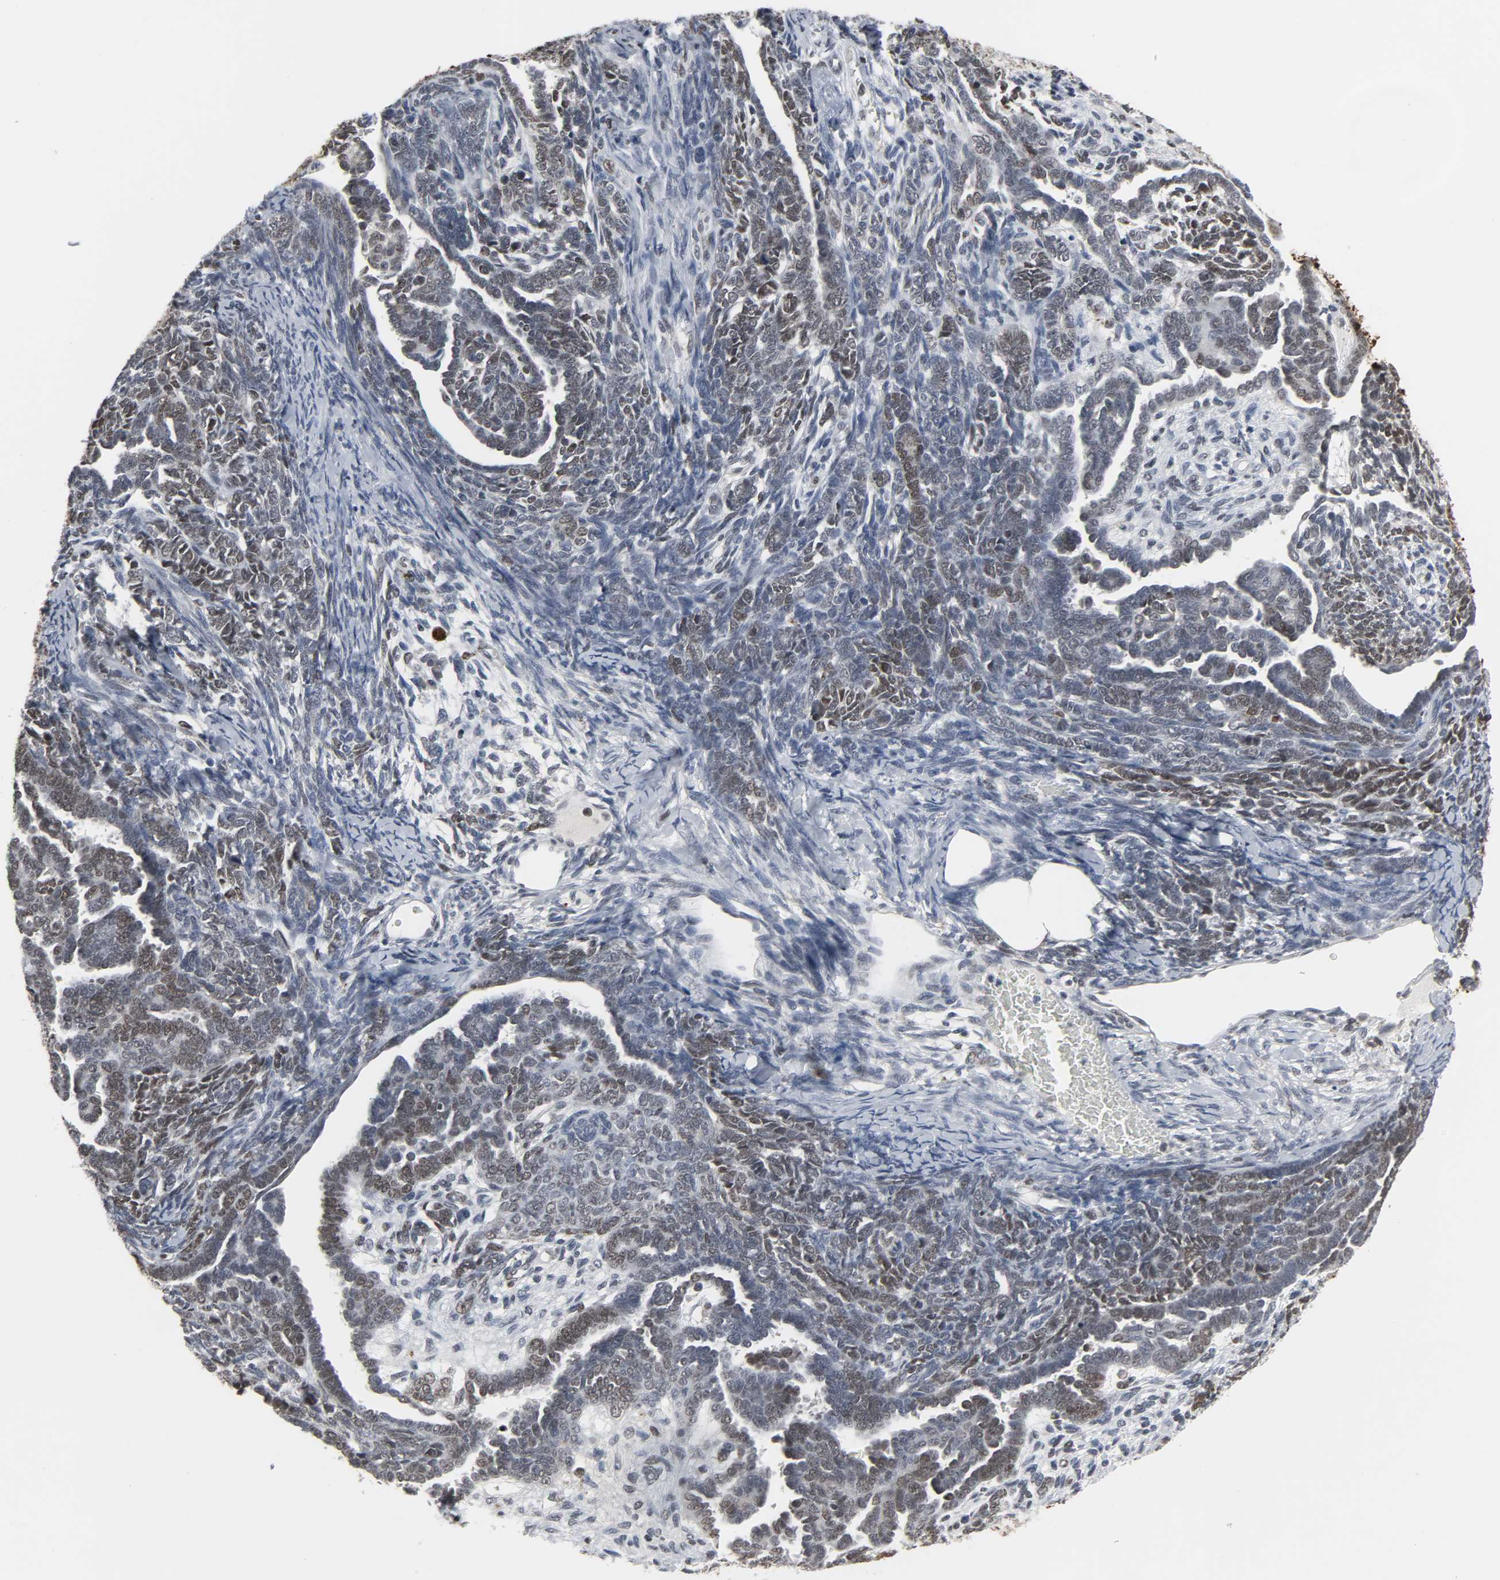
{"staining": {"intensity": "weak", "quantity": "<25%", "location": "nuclear"}, "tissue": "endometrial cancer", "cell_type": "Tumor cells", "image_type": "cancer", "snomed": [{"axis": "morphology", "description": "Neoplasm, malignant, NOS"}, {"axis": "topography", "description": "Endometrium"}], "caption": "A high-resolution photomicrograph shows immunohistochemistry (IHC) staining of endometrial cancer, which reveals no significant staining in tumor cells.", "gene": "DAZAP1", "patient": {"sex": "female", "age": 74}}